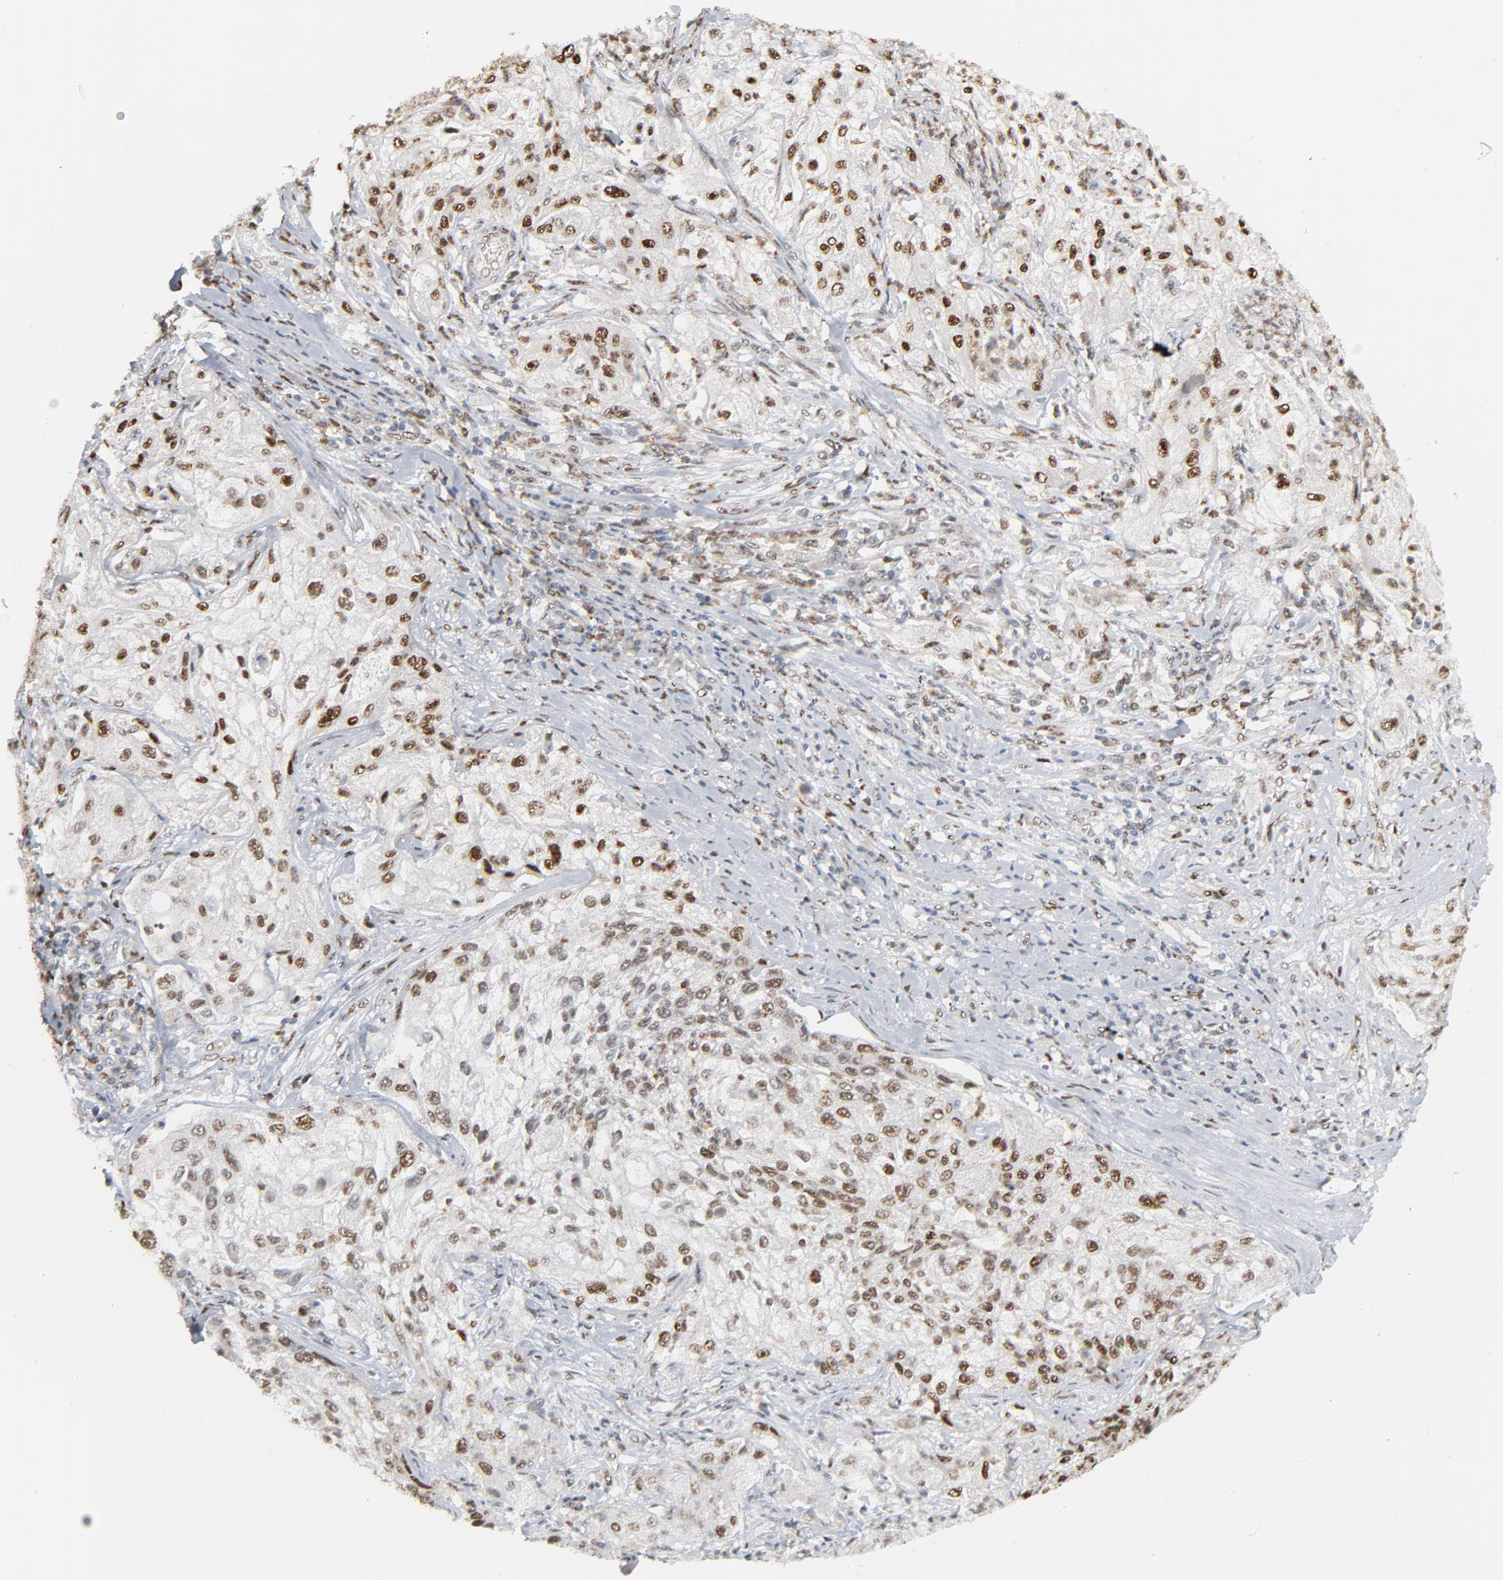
{"staining": {"intensity": "strong", "quantity": ">75%", "location": "nuclear"}, "tissue": "lung cancer", "cell_type": "Tumor cells", "image_type": "cancer", "snomed": [{"axis": "morphology", "description": "Inflammation, NOS"}, {"axis": "morphology", "description": "Squamous cell carcinoma, NOS"}, {"axis": "topography", "description": "Lymph node"}, {"axis": "topography", "description": "Soft tissue"}, {"axis": "topography", "description": "Lung"}], "caption": "This micrograph exhibits IHC staining of lung cancer, with high strong nuclear positivity in approximately >75% of tumor cells.", "gene": "CUX1", "patient": {"sex": "male", "age": 66}}